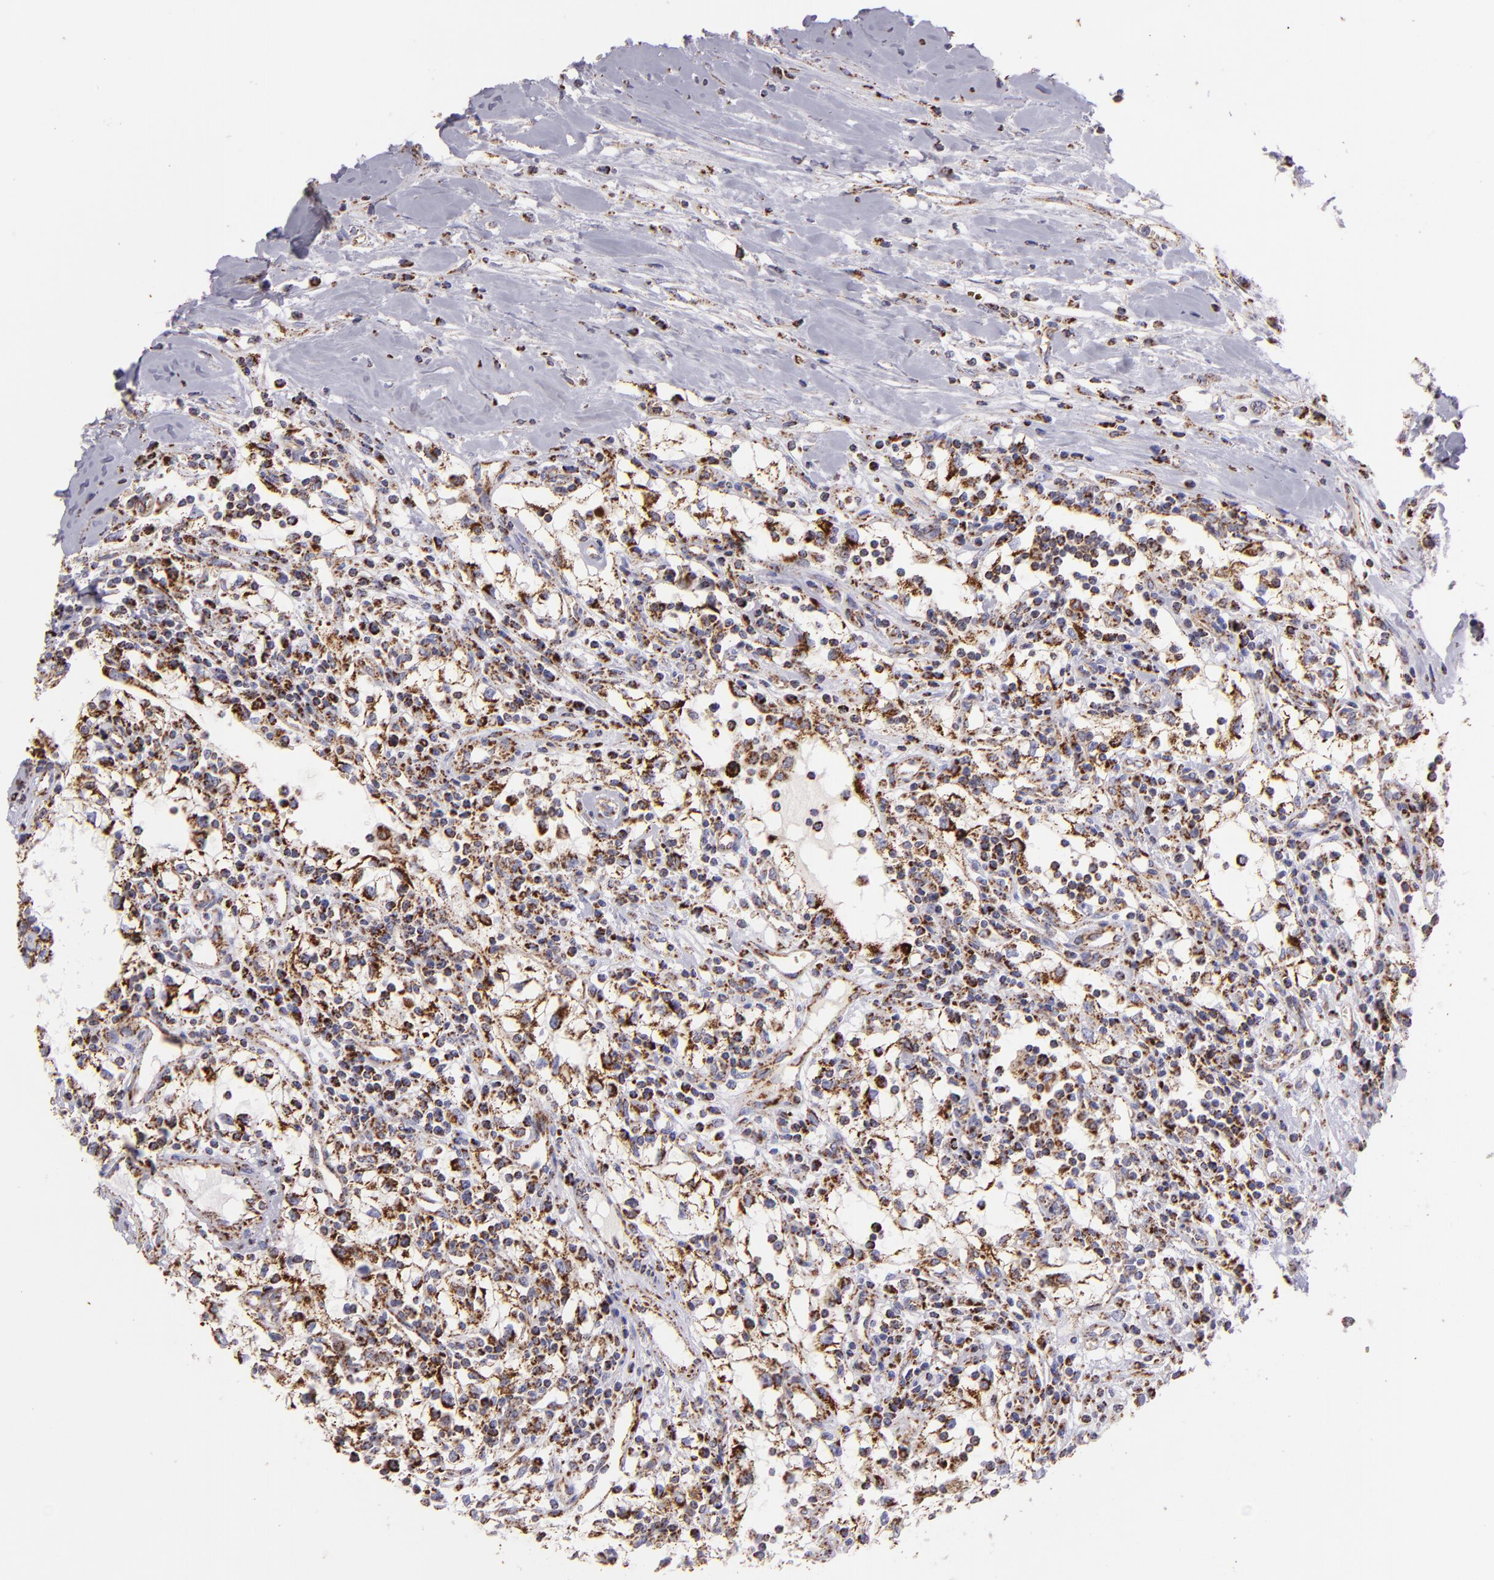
{"staining": {"intensity": "moderate", "quantity": ">75%", "location": "cytoplasmic/membranous"}, "tissue": "renal cancer", "cell_type": "Tumor cells", "image_type": "cancer", "snomed": [{"axis": "morphology", "description": "Adenocarcinoma, NOS"}, {"axis": "topography", "description": "Kidney"}], "caption": "A high-resolution micrograph shows immunohistochemistry staining of adenocarcinoma (renal), which demonstrates moderate cytoplasmic/membranous positivity in approximately >75% of tumor cells. (DAB IHC, brown staining for protein, blue staining for nuclei).", "gene": "HSPD1", "patient": {"sex": "male", "age": 82}}